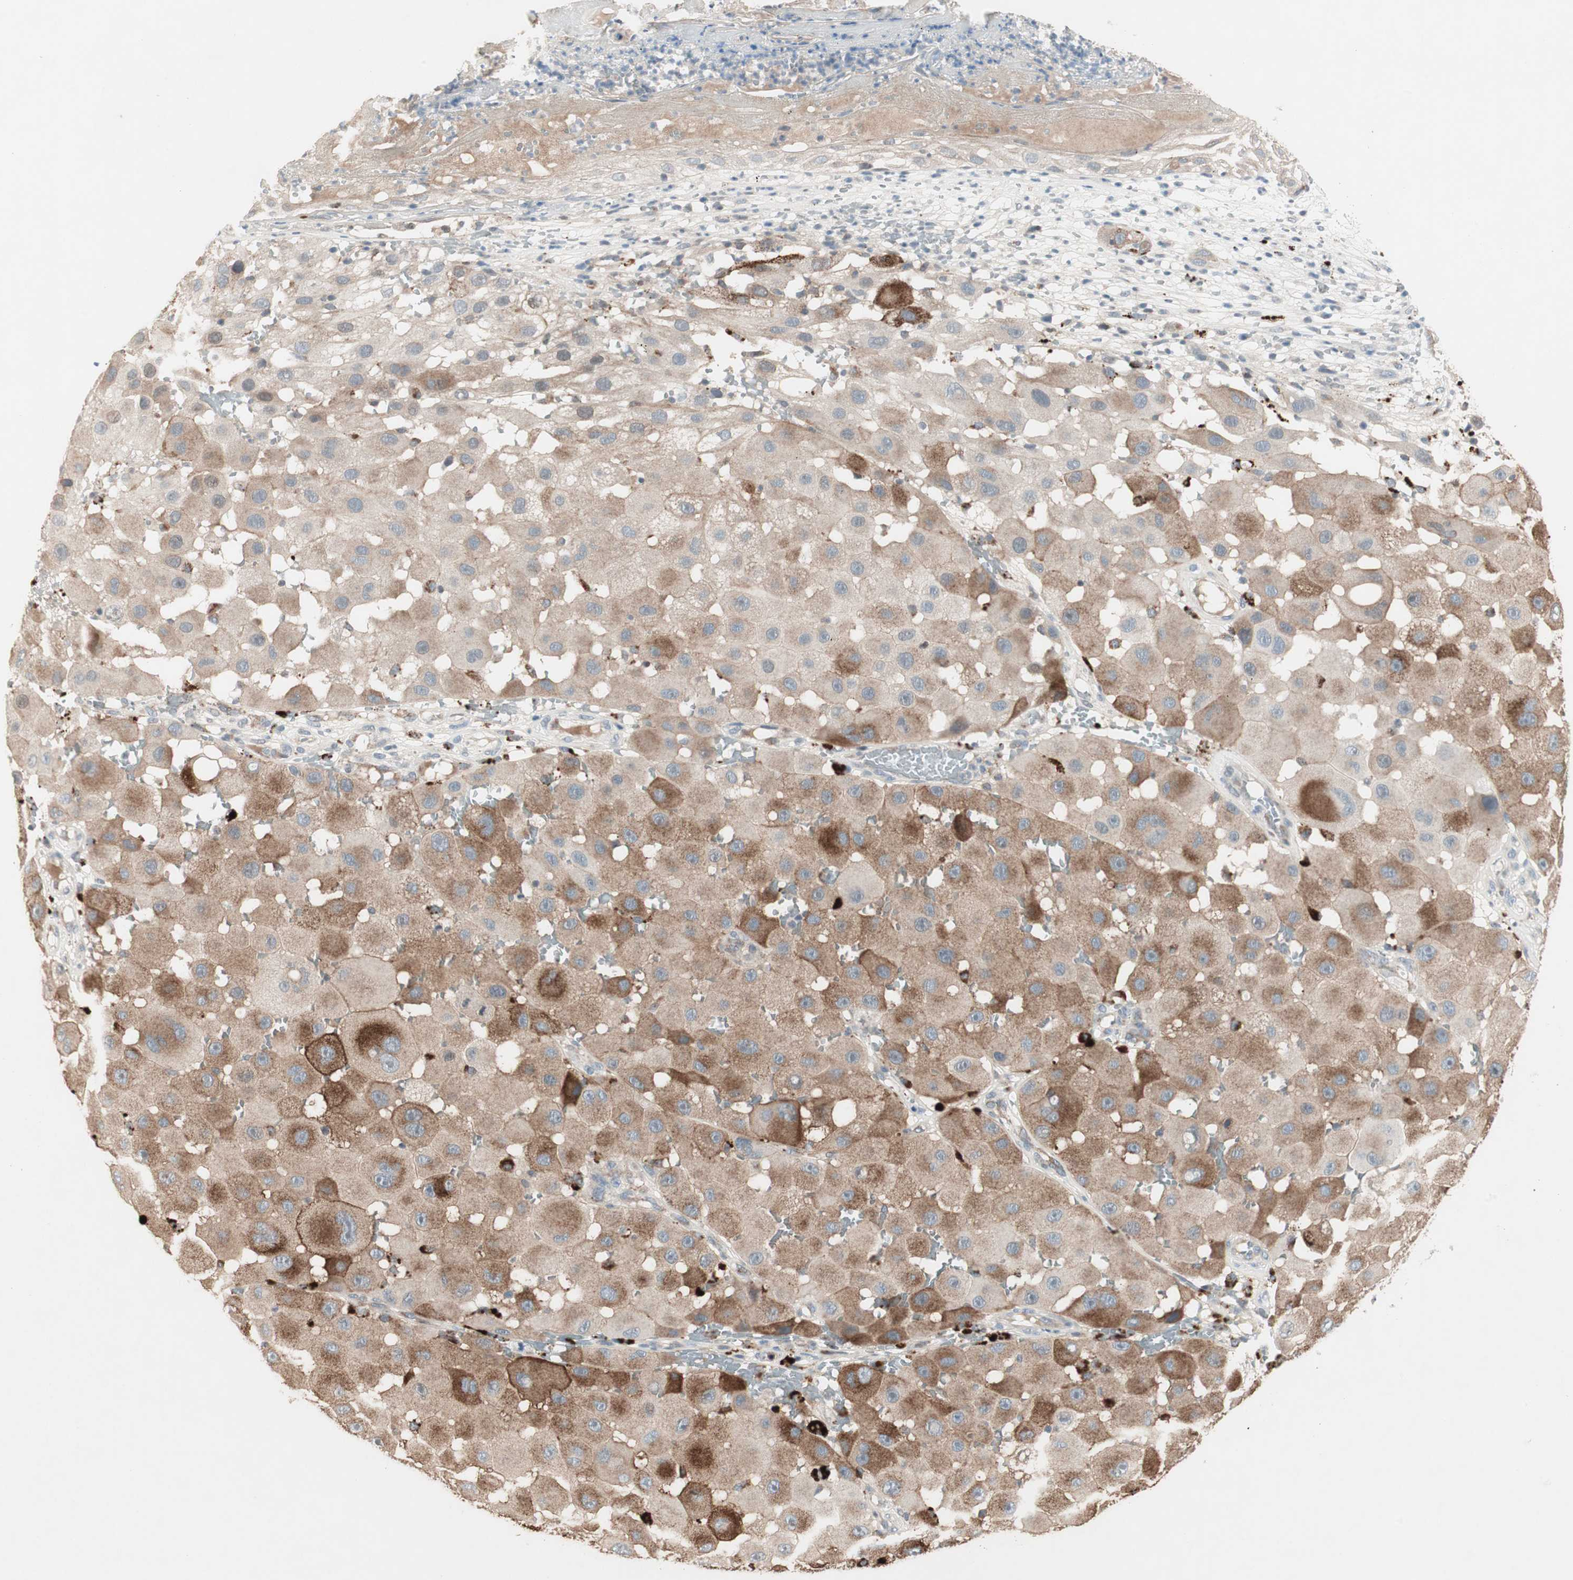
{"staining": {"intensity": "strong", "quantity": ">75%", "location": "cytoplasmic/membranous"}, "tissue": "melanoma", "cell_type": "Tumor cells", "image_type": "cancer", "snomed": [{"axis": "morphology", "description": "Malignant melanoma, NOS"}, {"axis": "topography", "description": "Skin"}], "caption": "Immunohistochemistry of human malignant melanoma demonstrates high levels of strong cytoplasmic/membranous positivity in about >75% of tumor cells.", "gene": "FGFR4", "patient": {"sex": "female", "age": 81}}